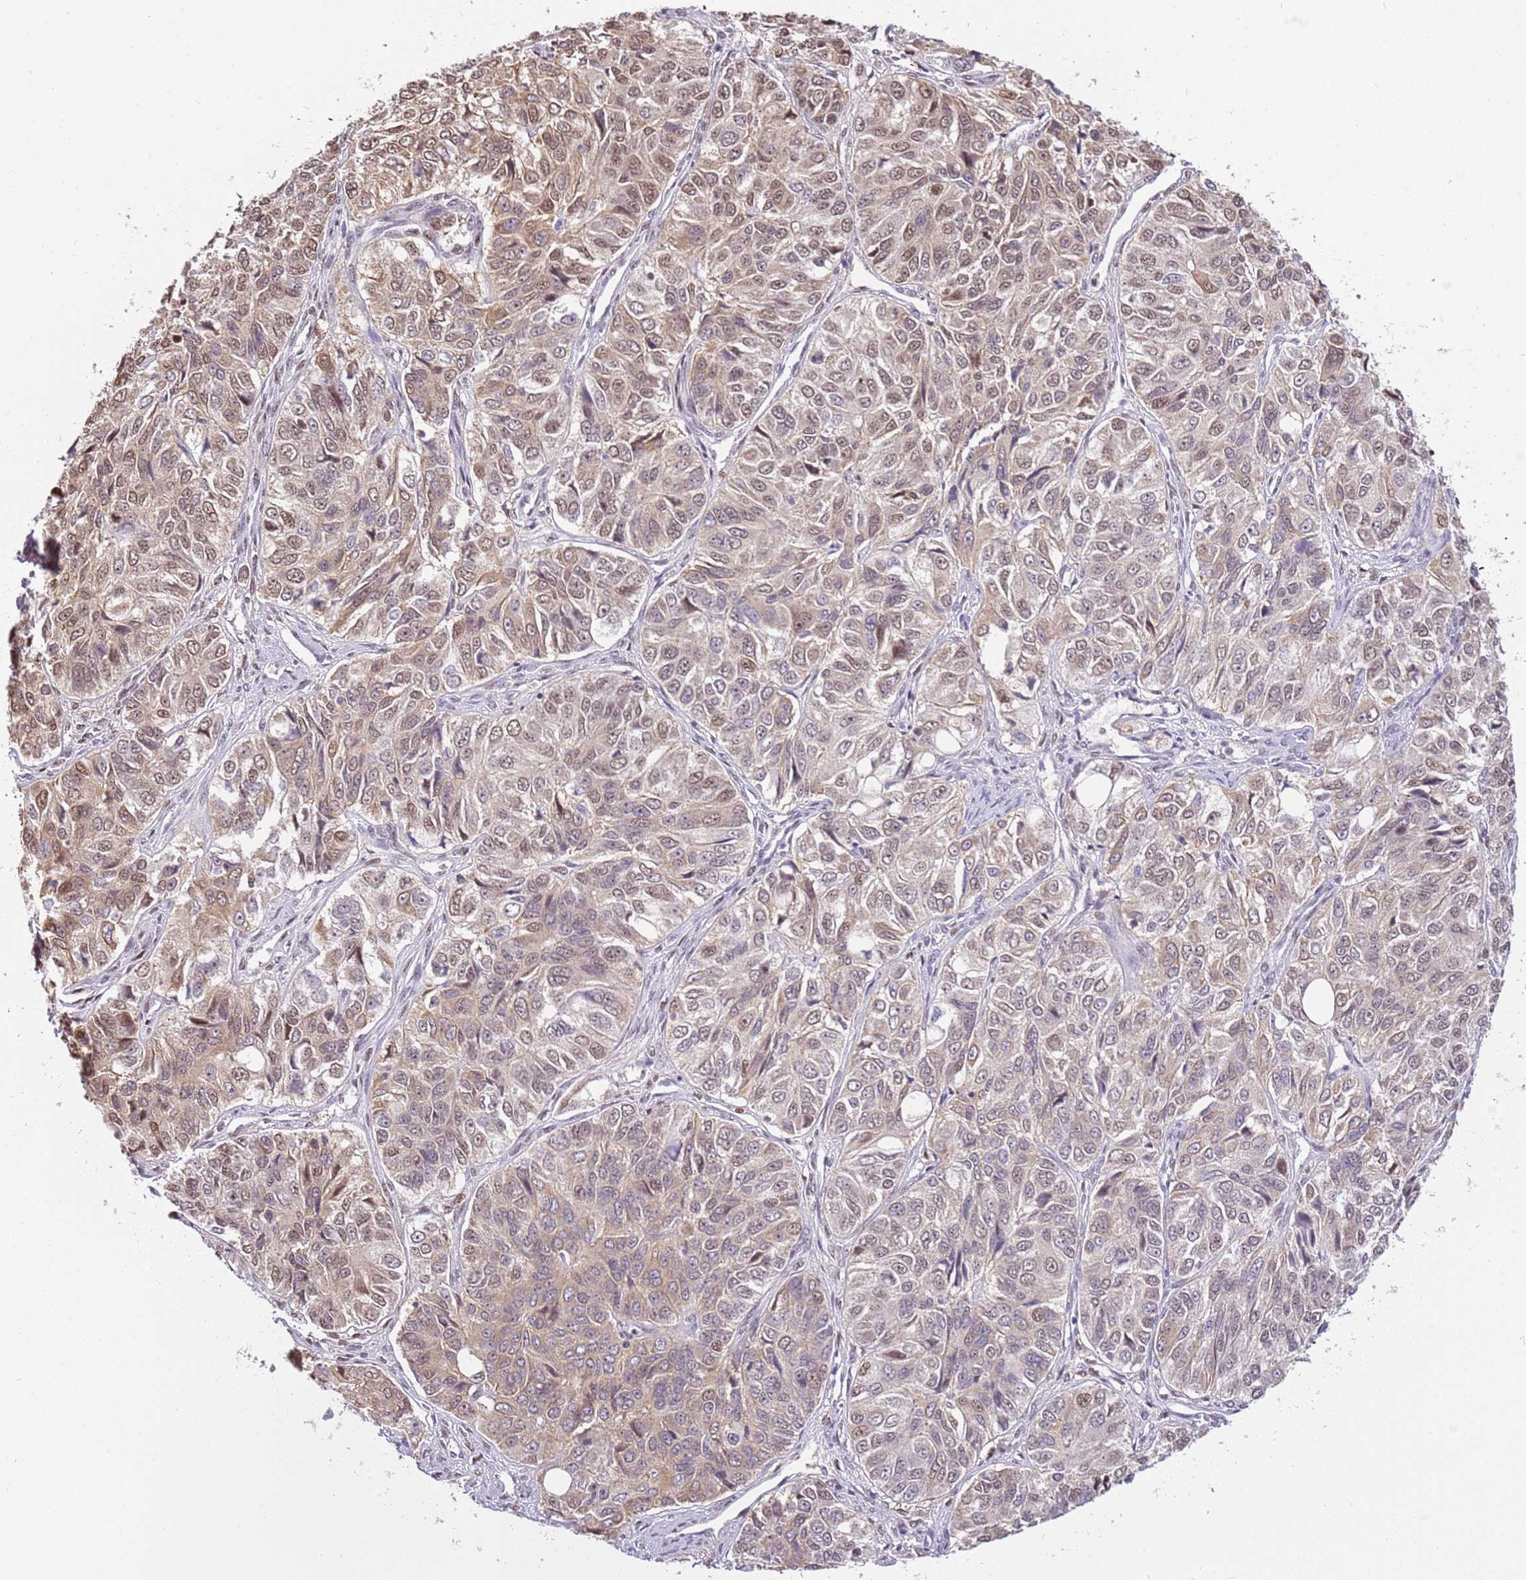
{"staining": {"intensity": "weak", "quantity": ">75%", "location": "cytoplasmic/membranous,nuclear"}, "tissue": "ovarian cancer", "cell_type": "Tumor cells", "image_type": "cancer", "snomed": [{"axis": "morphology", "description": "Carcinoma, endometroid"}, {"axis": "topography", "description": "Ovary"}], "caption": "Brown immunohistochemical staining in ovarian cancer exhibits weak cytoplasmic/membranous and nuclear expression in approximately >75% of tumor cells. (Stains: DAB in brown, nuclei in blue, Microscopy: brightfield microscopy at high magnification).", "gene": "RFK", "patient": {"sex": "female", "age": 51}}